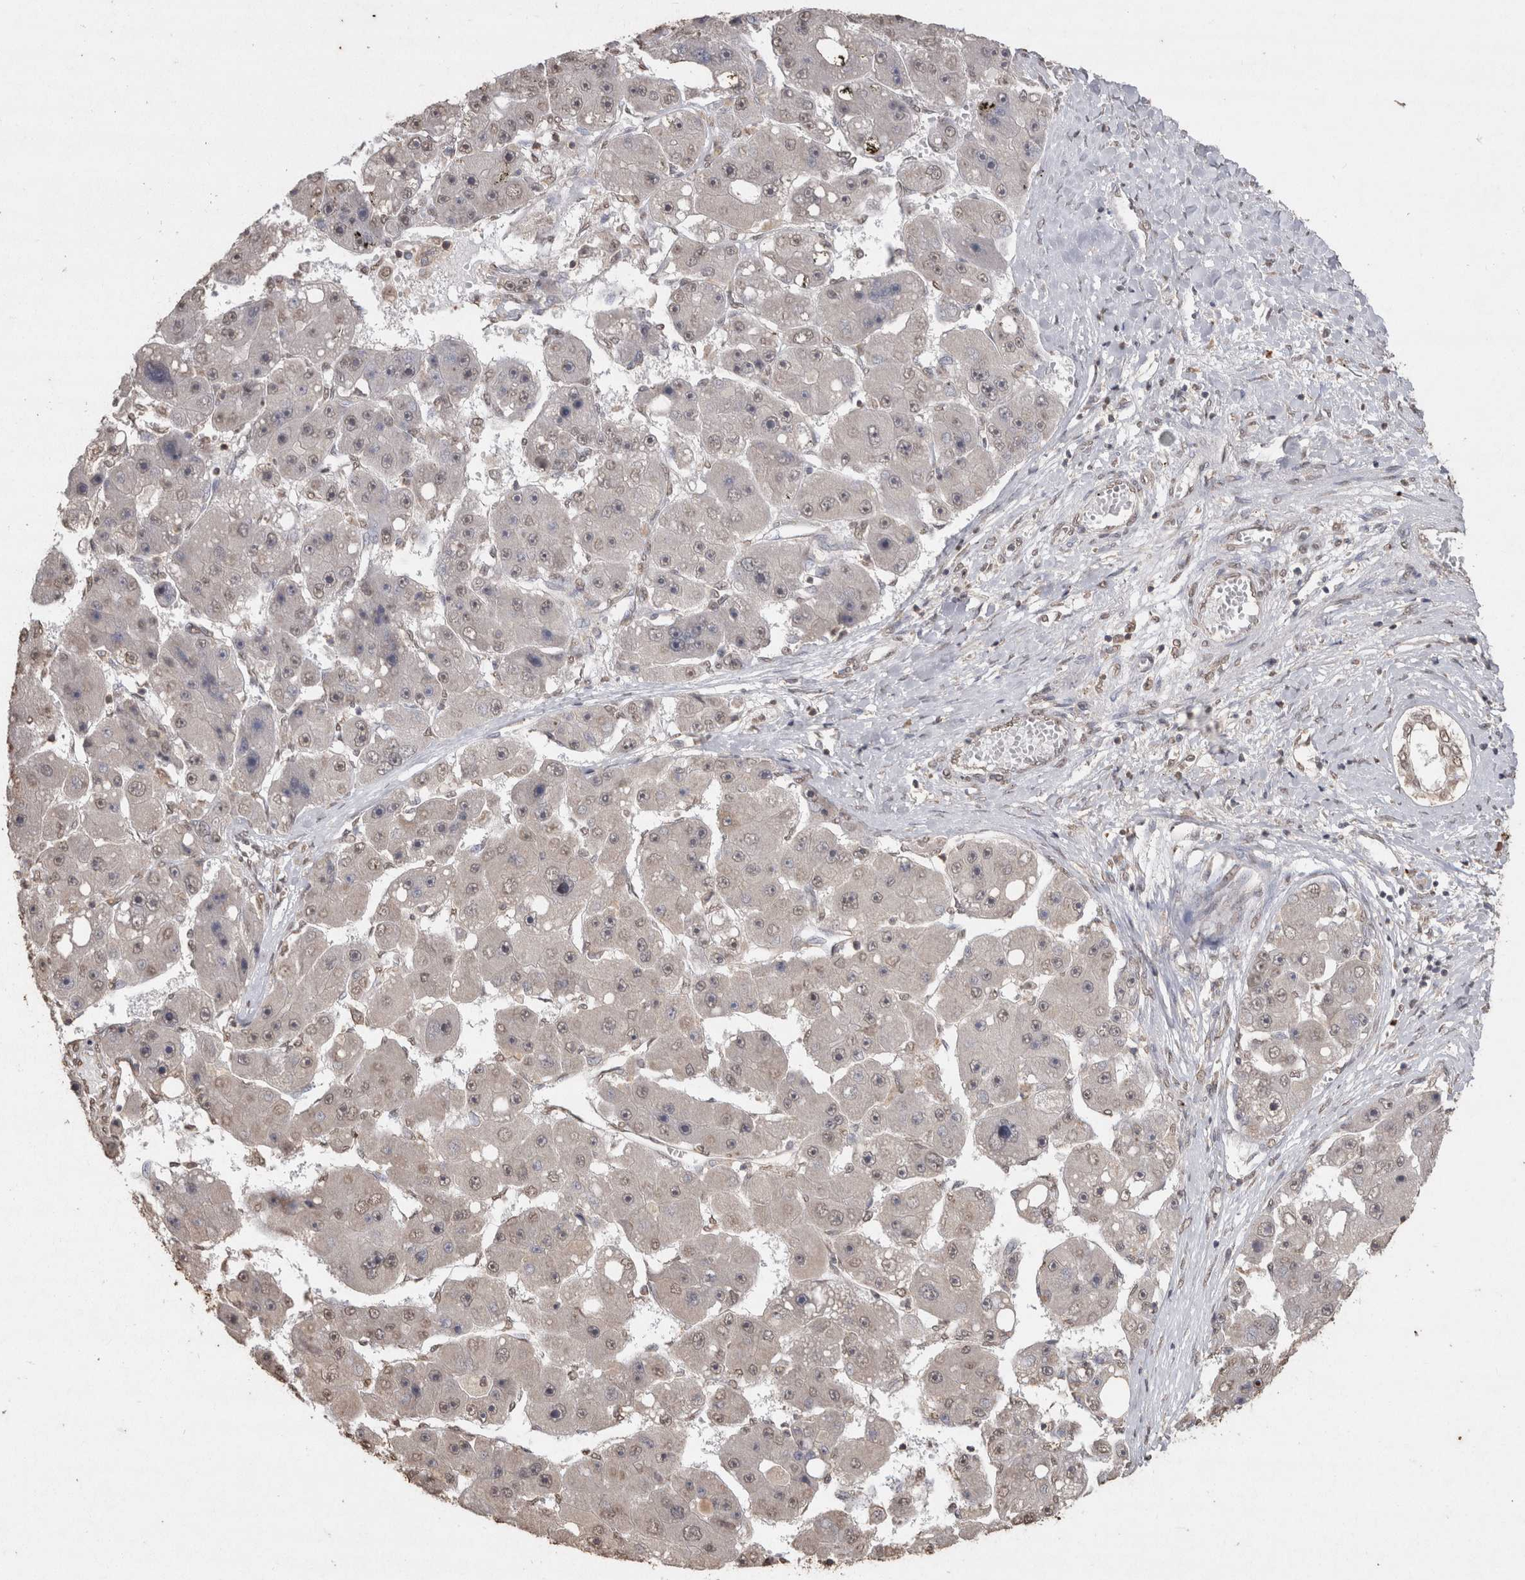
{"staining": {"intensity": "weak", "quantity": "25%-75%", "location": "nuclear"}, "tissue": "liver cancer", "cell_type": "Tumor cells", "image_type": "cancer", "snomed": [{"axis": "morphology", "description": "Carcinoma, Hepatocellular, NOS"}, {"axis": "topography", "description": "Liver"}], "caption": "A low amount of weak nuclear expression is appreciated in approximately 25%-75% of tumor cells in liver cancer tissue.", "gene": "CRELD2", "patient": {"sex": "female", "age": 61}}